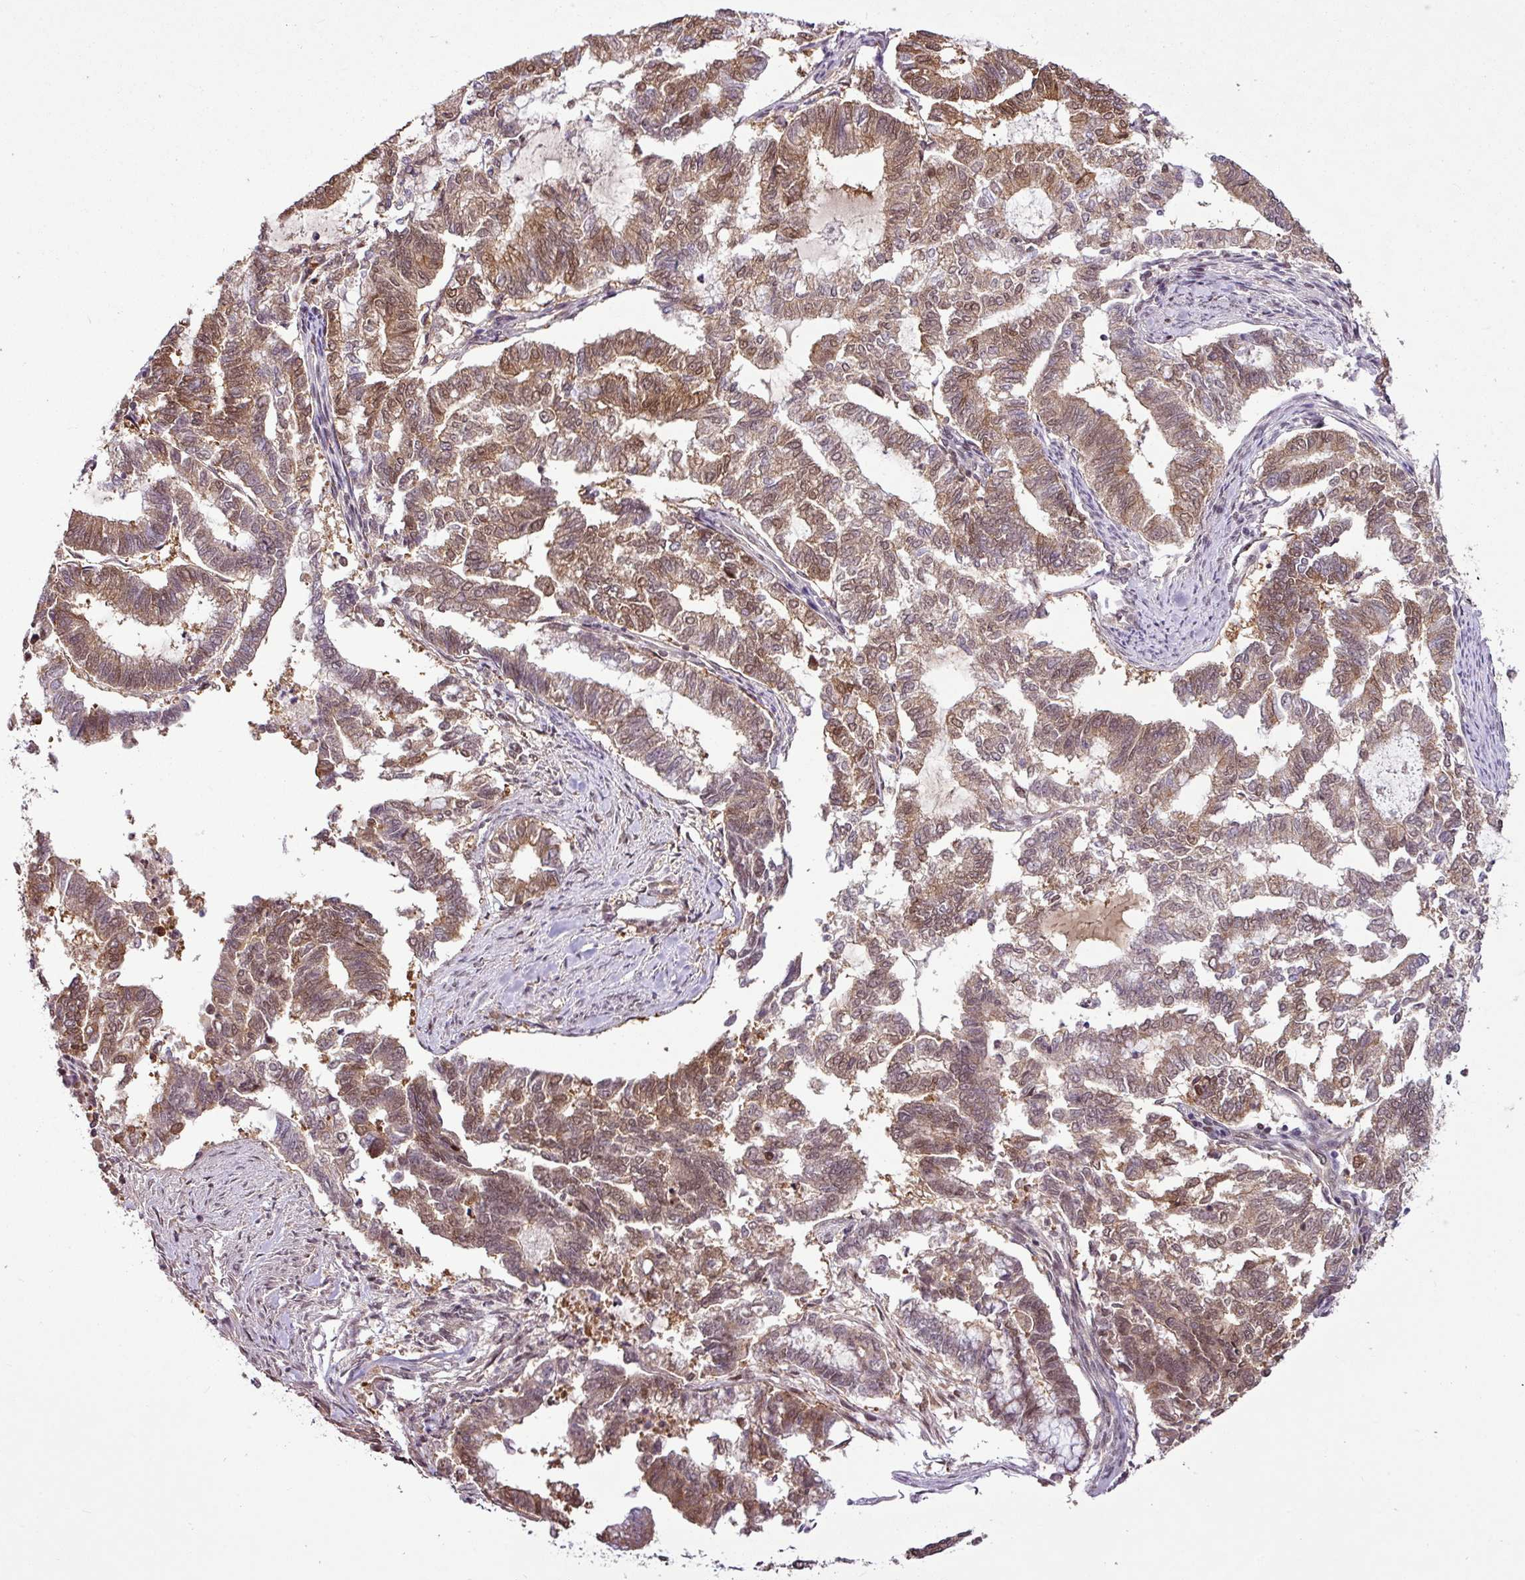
{"staining": {"intensity": "moderate", "quantity": ">75%", "location": "cytoplasmic/membranous,nuclear"}, "tissue": "endometrial cancer", "cell_type": "Tumor cells", "image_type": "cancer", "snomed": [{"axis": "morphology", "description": "Adenocarcinoma, NOS"}, {"axis": "topography", "description": "Endometrium"}], "caption": "About >75% of tumor cells in human endometrial cancer (adenocarcinoma) reveal moderate cytoplasmic/membranous and nuclear protein positivity as visualized by brown immunohistochemical staining.", "gene": "ITPKC", "patient": {"sex": "female", "age": 79}}